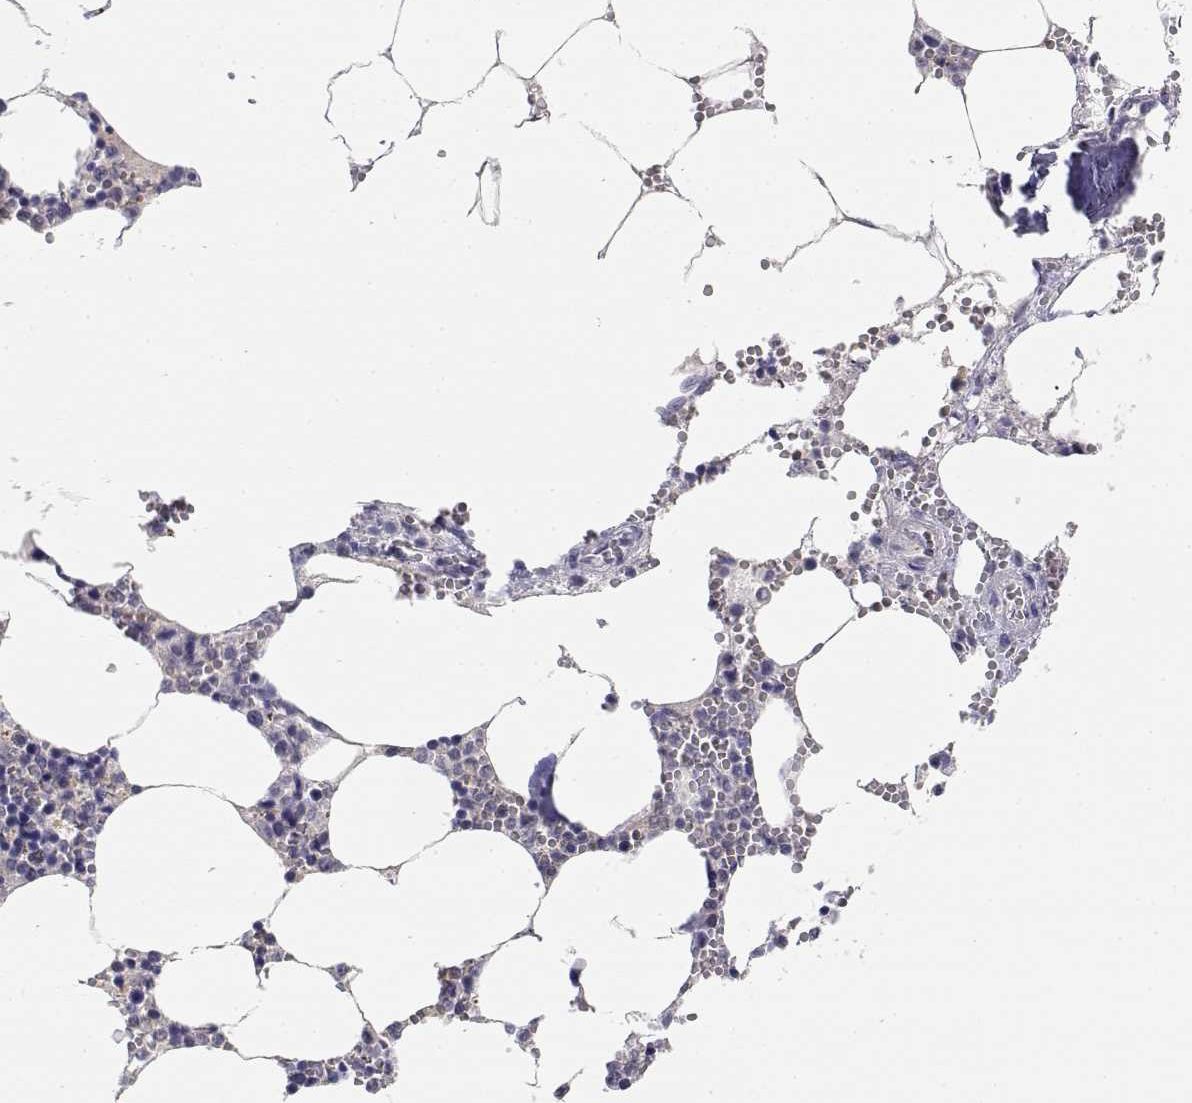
{"staining": {"intensity": "negative", "quantity": "none", "location": "none"}, "tissue": "bone marrow", "cell_type": "Hematopoietic cells", "image_type": "normal", "snomed": [{"axis": "morphology", "description": "Normal tissue, NOS"}, {"axis": "topography", "description": "Bone marrow"}], "caption": "An immunohistochemistry (IHC) photomicrograph of normal bone marrow is shown. There is no staining in hematopoietic cells of bone marrow. (DAB IHC, high magnification).", "gene": "ADA", "patient": {"sex": "female", "age": 64}}